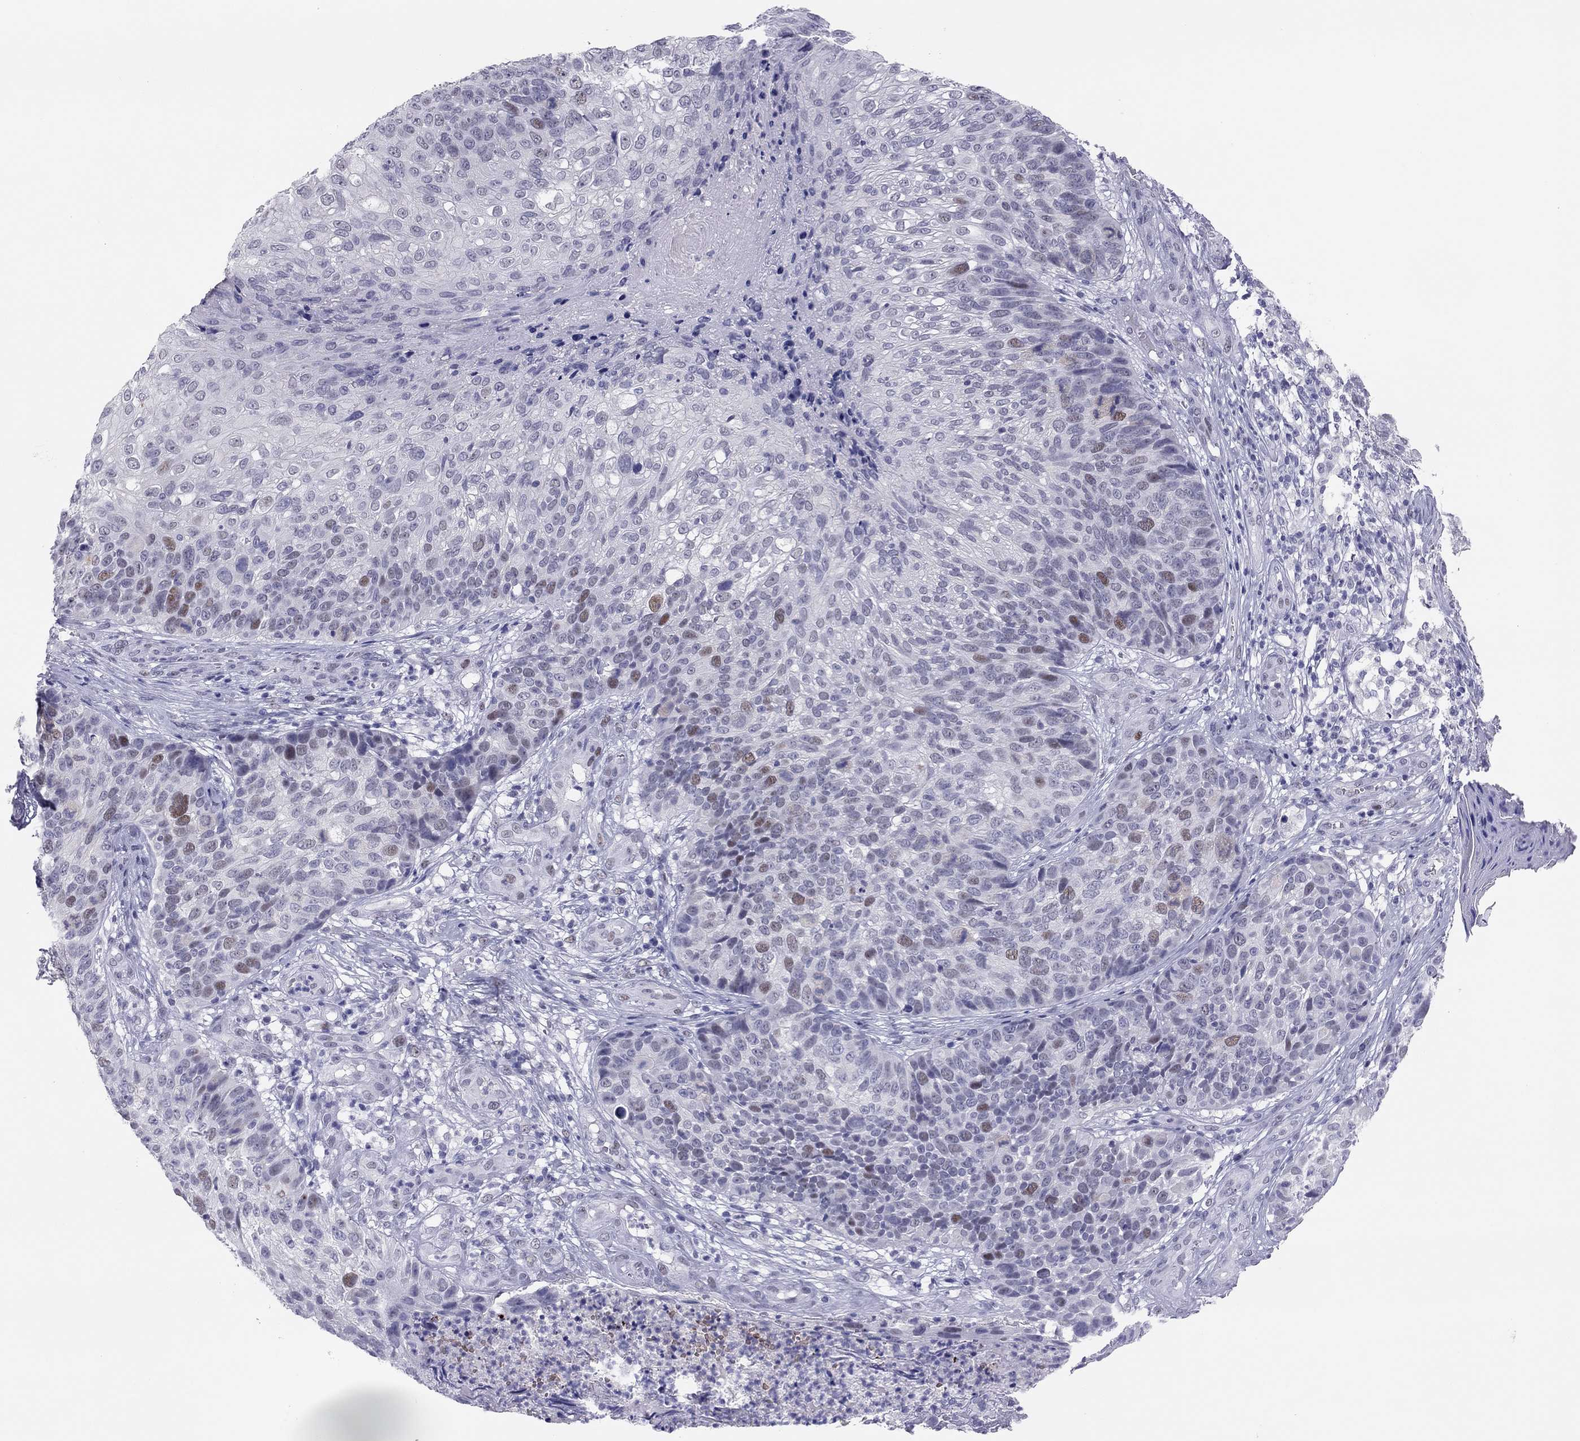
{"staining": {"intensity": "weak", "quantity": "<25%", "location": "nuclear"}, "tissue": "skin cancer", "cell_type": "Tumor cells", "image_type": "cancer", "snomed": [{"axis": "morphology", "description": "Squamous cell carcinoma, NOS"}, {"axis": "topography", "description": "Skin"}], "caption": "There is no significant staining in tumor cells of skin cancer.", "gene": "PHOX2A", "patient": {"sex": "male", "age": 92}}